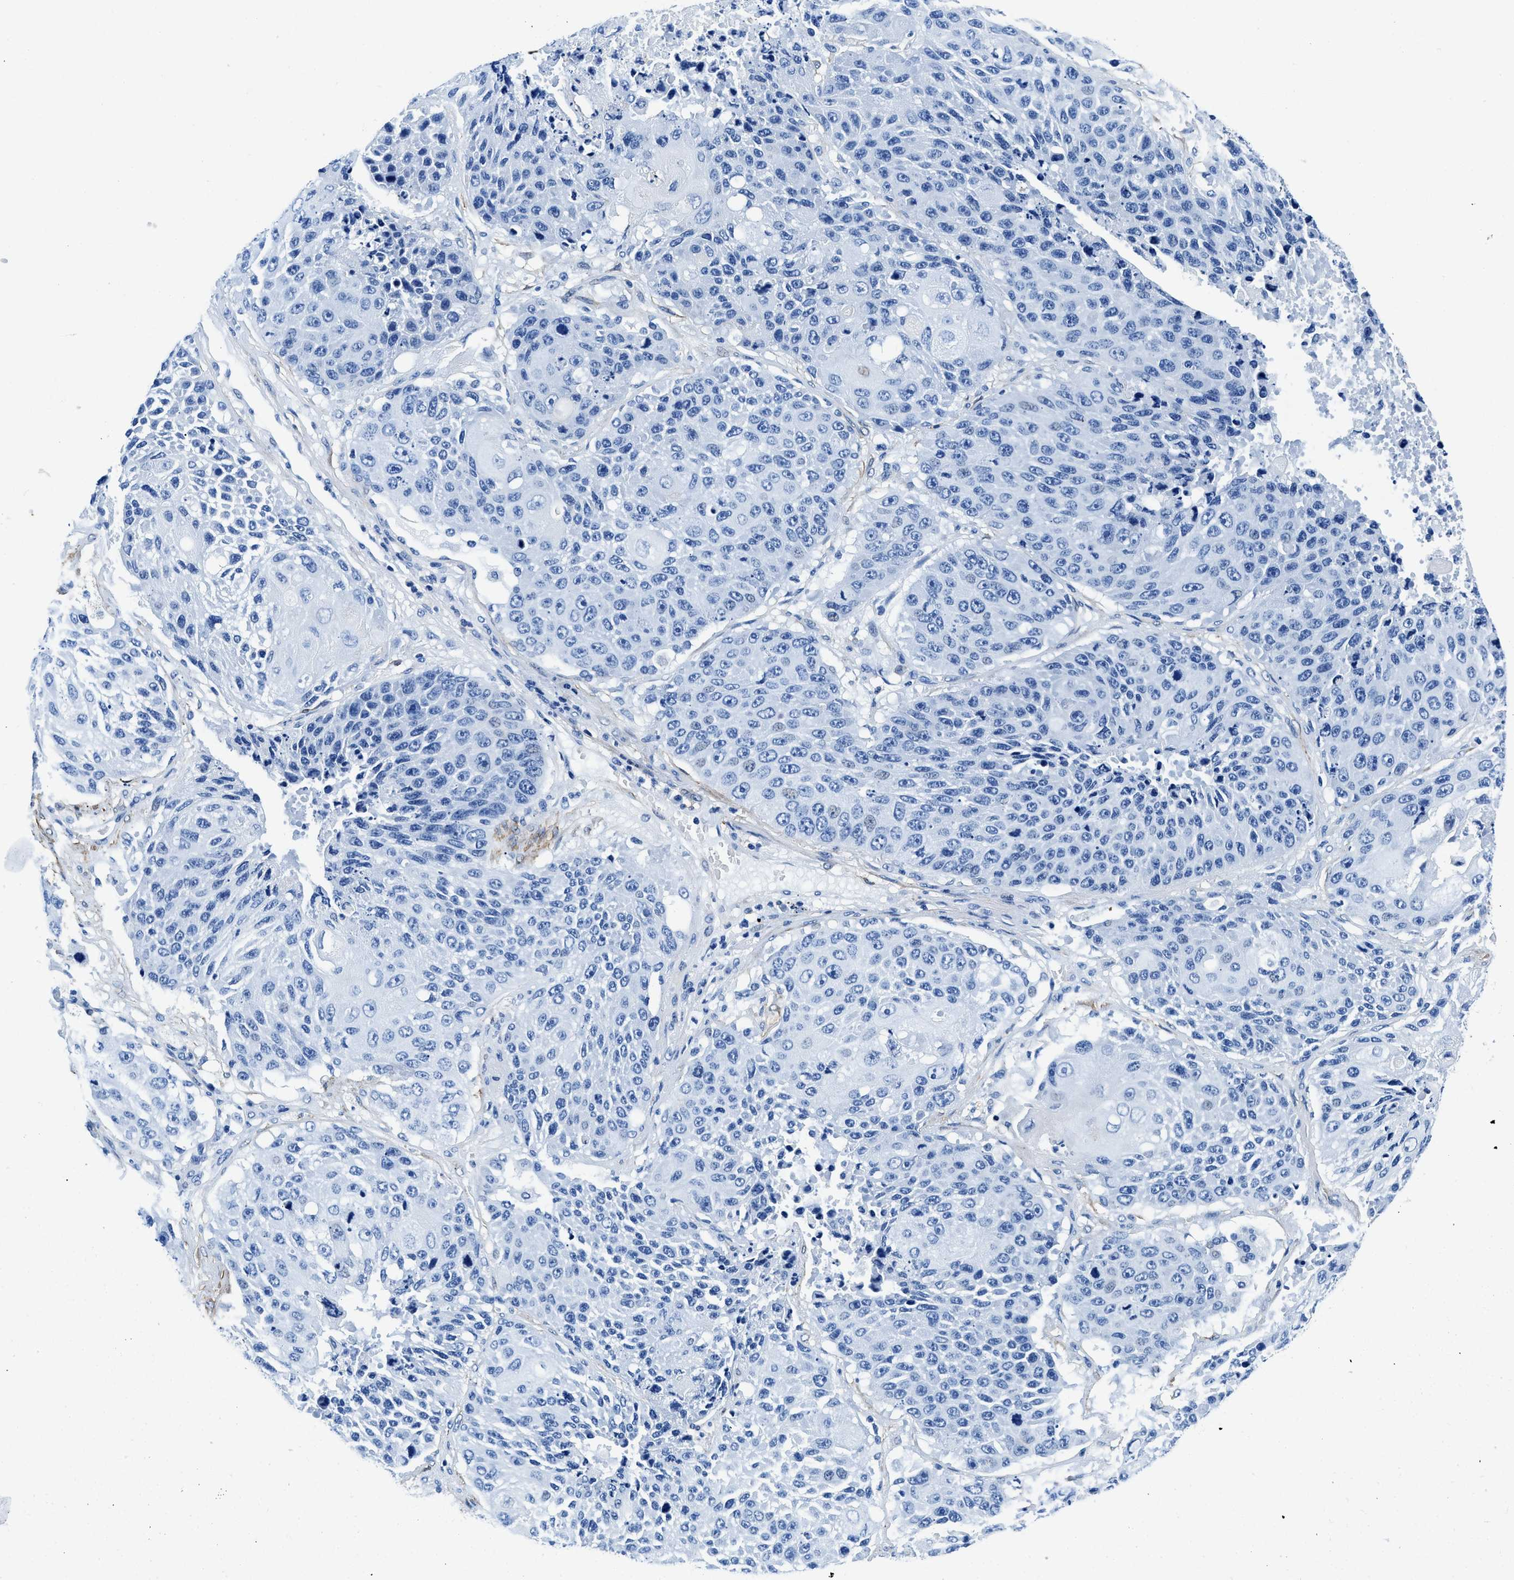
{"staining": {"intensity": "negative", "quantity": "none", "location": "none"}, "tissue": "lung cancer", "cell_type": "Tumor cells", "image_type": "cancer", "snomed": [{"axis": "morphology", "description": "Squamous cell carcinoma, NOS"}, {"axis": "topography", "description": "Lung"}], "caption": "Protein analysis of lung cancer displays no significant positivity in tumor cells.", "gene": "TEX261", "patient": {"sex": "male", "age": 61}}